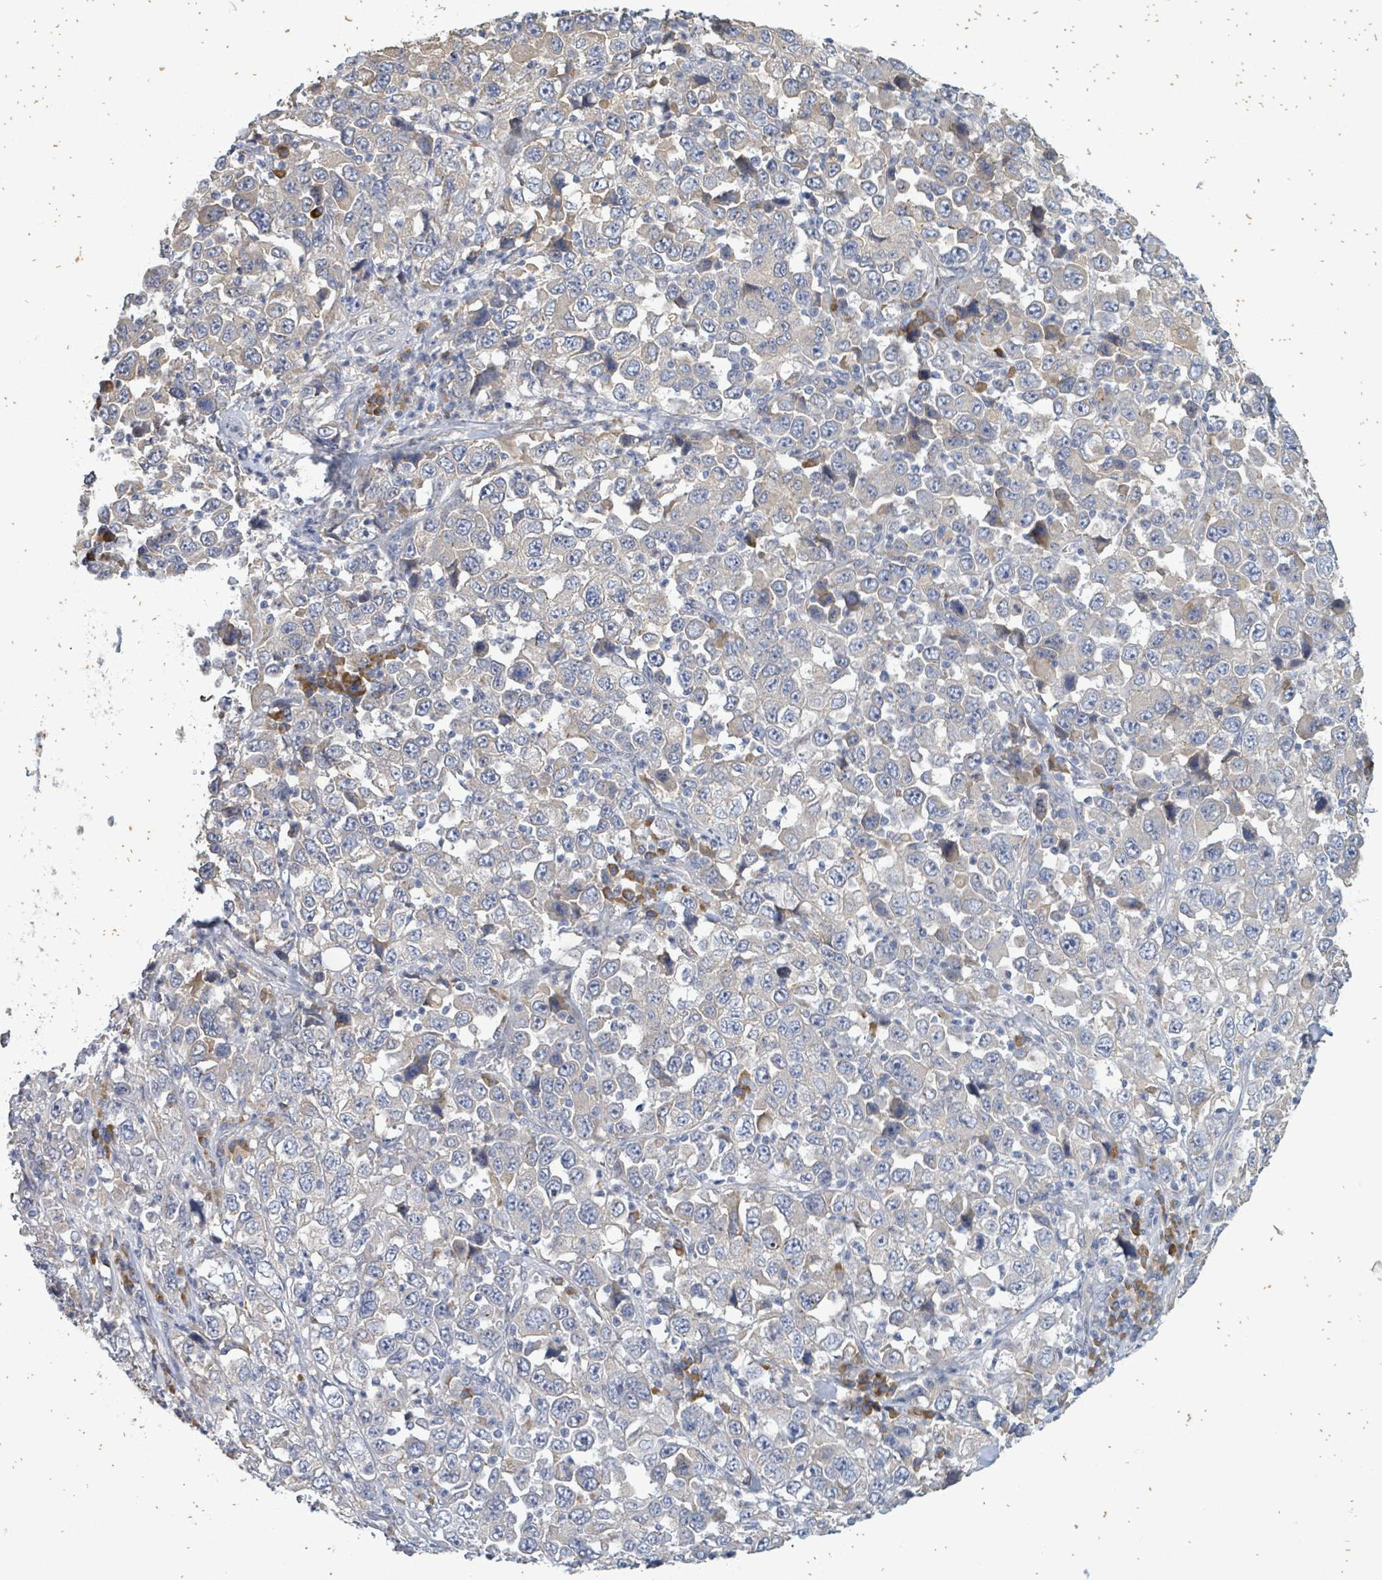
{"staining": {"intensity": "negative", "quantity": "none", "location": "none"}, "tissue": "stomach cancer", "cell_type": "Tumor cells", "image_type": "cancer", "snomed": [{"axis": "morphology", "description": "Normal tissue, NOS"}, {"axis": "morphology", "description": "Adenocarcinoma, NOS"}, {"axis": "topography", "description": "Stomach, upper"}, {"axis": "topography", "description": "Stomach"}], "caption": "High magnification brightfield microscopy of stomach cancer (adenocarcinoma) stained with DAB (brown) and counterstained with hematoxylin (blue): tumor cells show no significant staining.", "gene": "ATP13A1", "patient": {"sex": "male", "age": 59}}